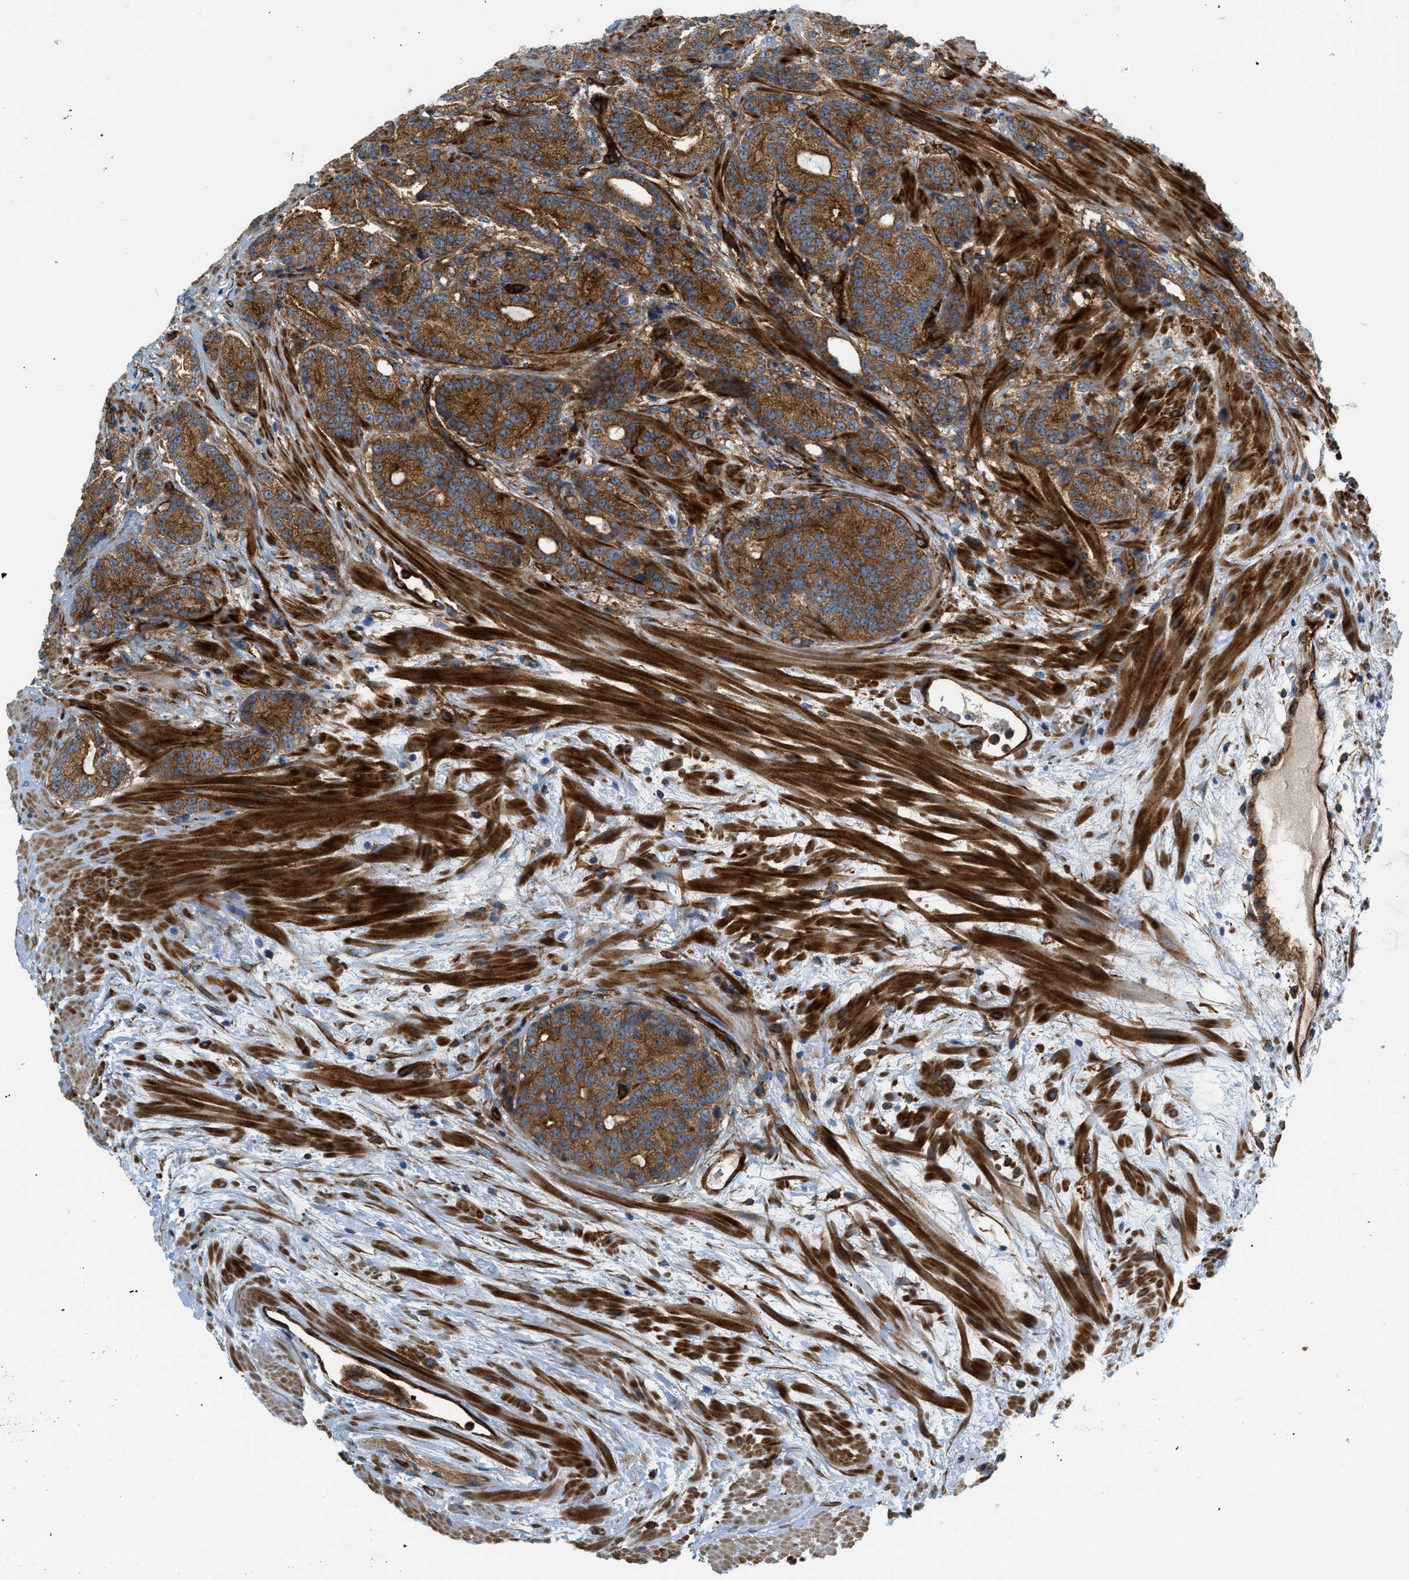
{"staining": {"intensity": "strong", "quantity": ">75%", "location": "cytoplasmic/membranous"}, "tissue": "prostate cancer", "cell_type": "Tumor cells", "image_type": "cancer", "snomed": [{"axis": "morphology", "description": "Adenocarcinoma, High grade"}, {"axis": "topography", "description": "Prostate"}], "caption": "Strong cytoplasmic/membranous positivity for a protein is present in approximately >75% of tumor cells of high-grade adenocarcinoma (prostate) using IHC.", "gene": "HIP1", "patient": {"sex": "male", "age": 61}}